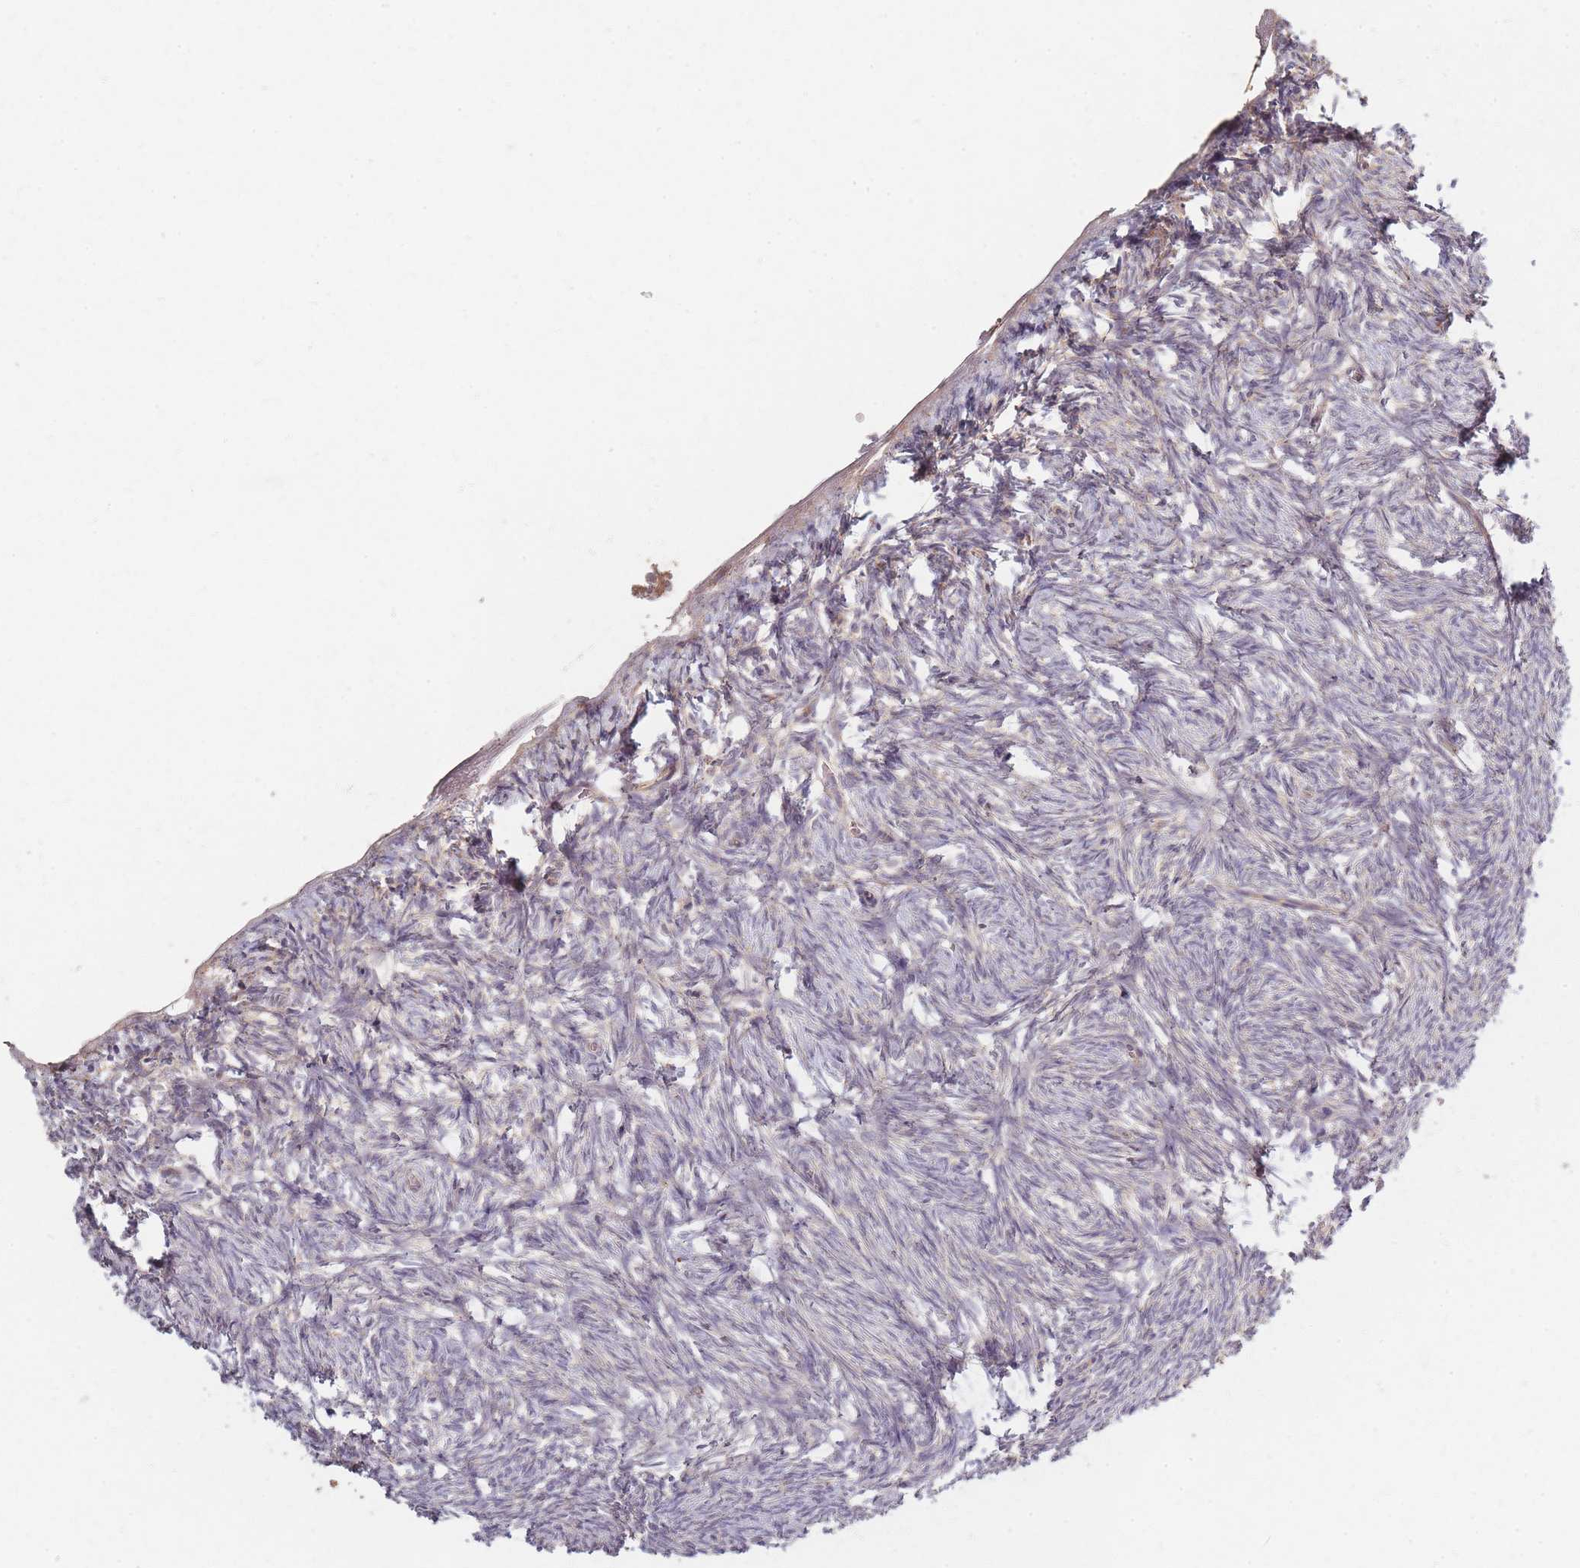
{"staining": {"intensity": "moderate", "quantity": "<25%", "location": "cytoplasmic/membranous"}, "tissue": "ovary", "cell_type": "Ovarian stroma cells", "image_type": "normal", "snomed": [{"axis": "morphology", "description": "Normal tissue, NOS"}, {"axis": "topography", "description": "Ovary"}], "caption": "IHC staining of normal ovary, which demonstrates low levels of moderate cytoplasmic/membranous expression in approximately <25% of ovarian stroma cells indicating moderate cytoplasmic/membranous protein staining. The staining was performed using DAB (3,3'-diaminobenzidine) (brown) for protein detection and nuclei were counterstained in hematoxylin (blue).", "gene": "SMIM14", "patient": {"sex": "female", "age": 51}}